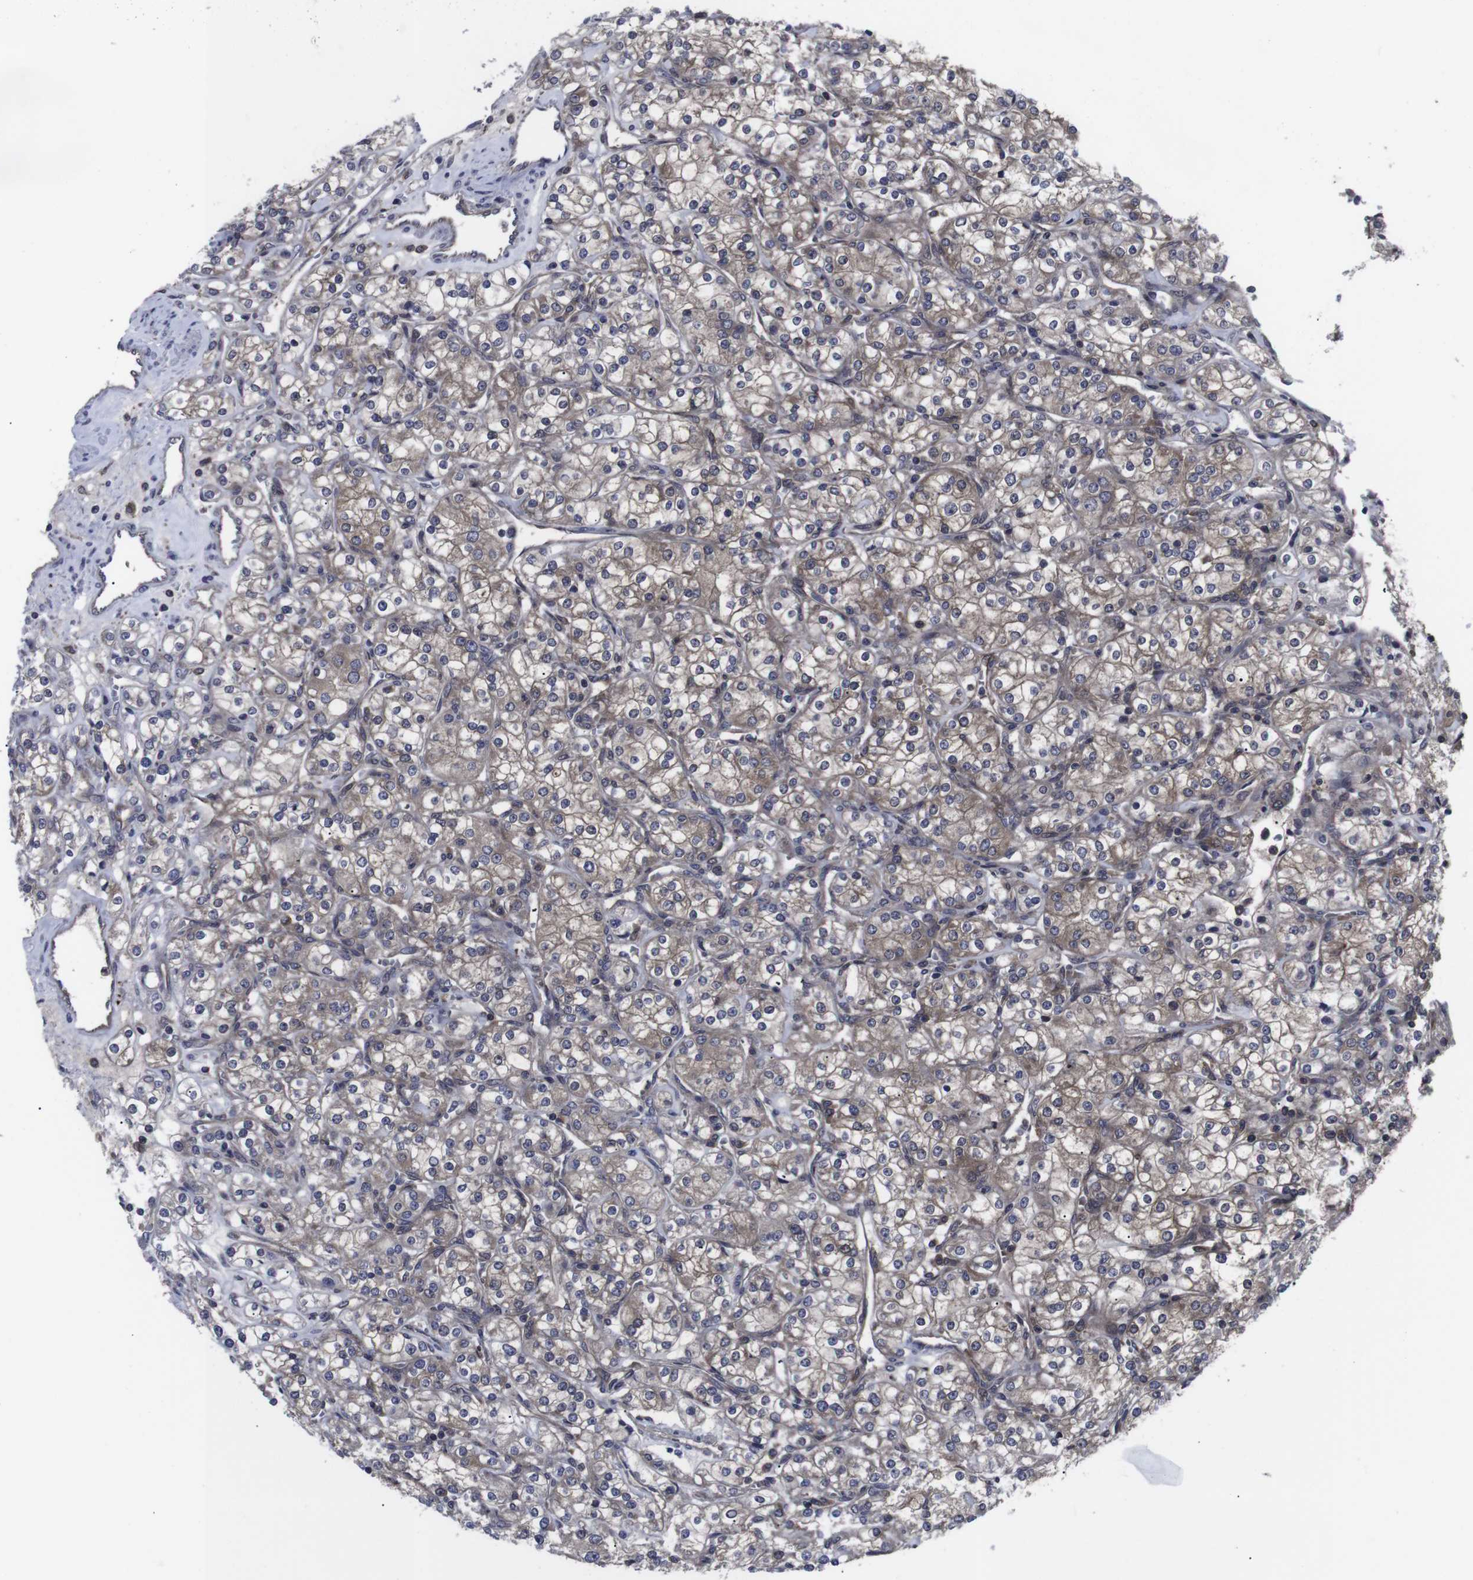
{"staining": {"intensity": "weak", "quantity": ">75%", "location": "cytoplasmic/membranous"}, "tissue": "renal cancer", "cell_type": "Tumor cells", "image_type": "cancer", "snomed": [{"axis": "morphology", "description": "Adenocarcinoma, NOS"}, {"axis": "topography", "description": "Kidney"}], "caption": "This image demonstrates renal adenocarcinoma stained with immunohistochemistry to label a protein in brown. The cytoplasmic/membranous of tumor cells show weak positivity for the protein. Nuclei are counter-stained blue.", "gene": "HPRT1", "patient": {"sex": "male", "age": 77}}